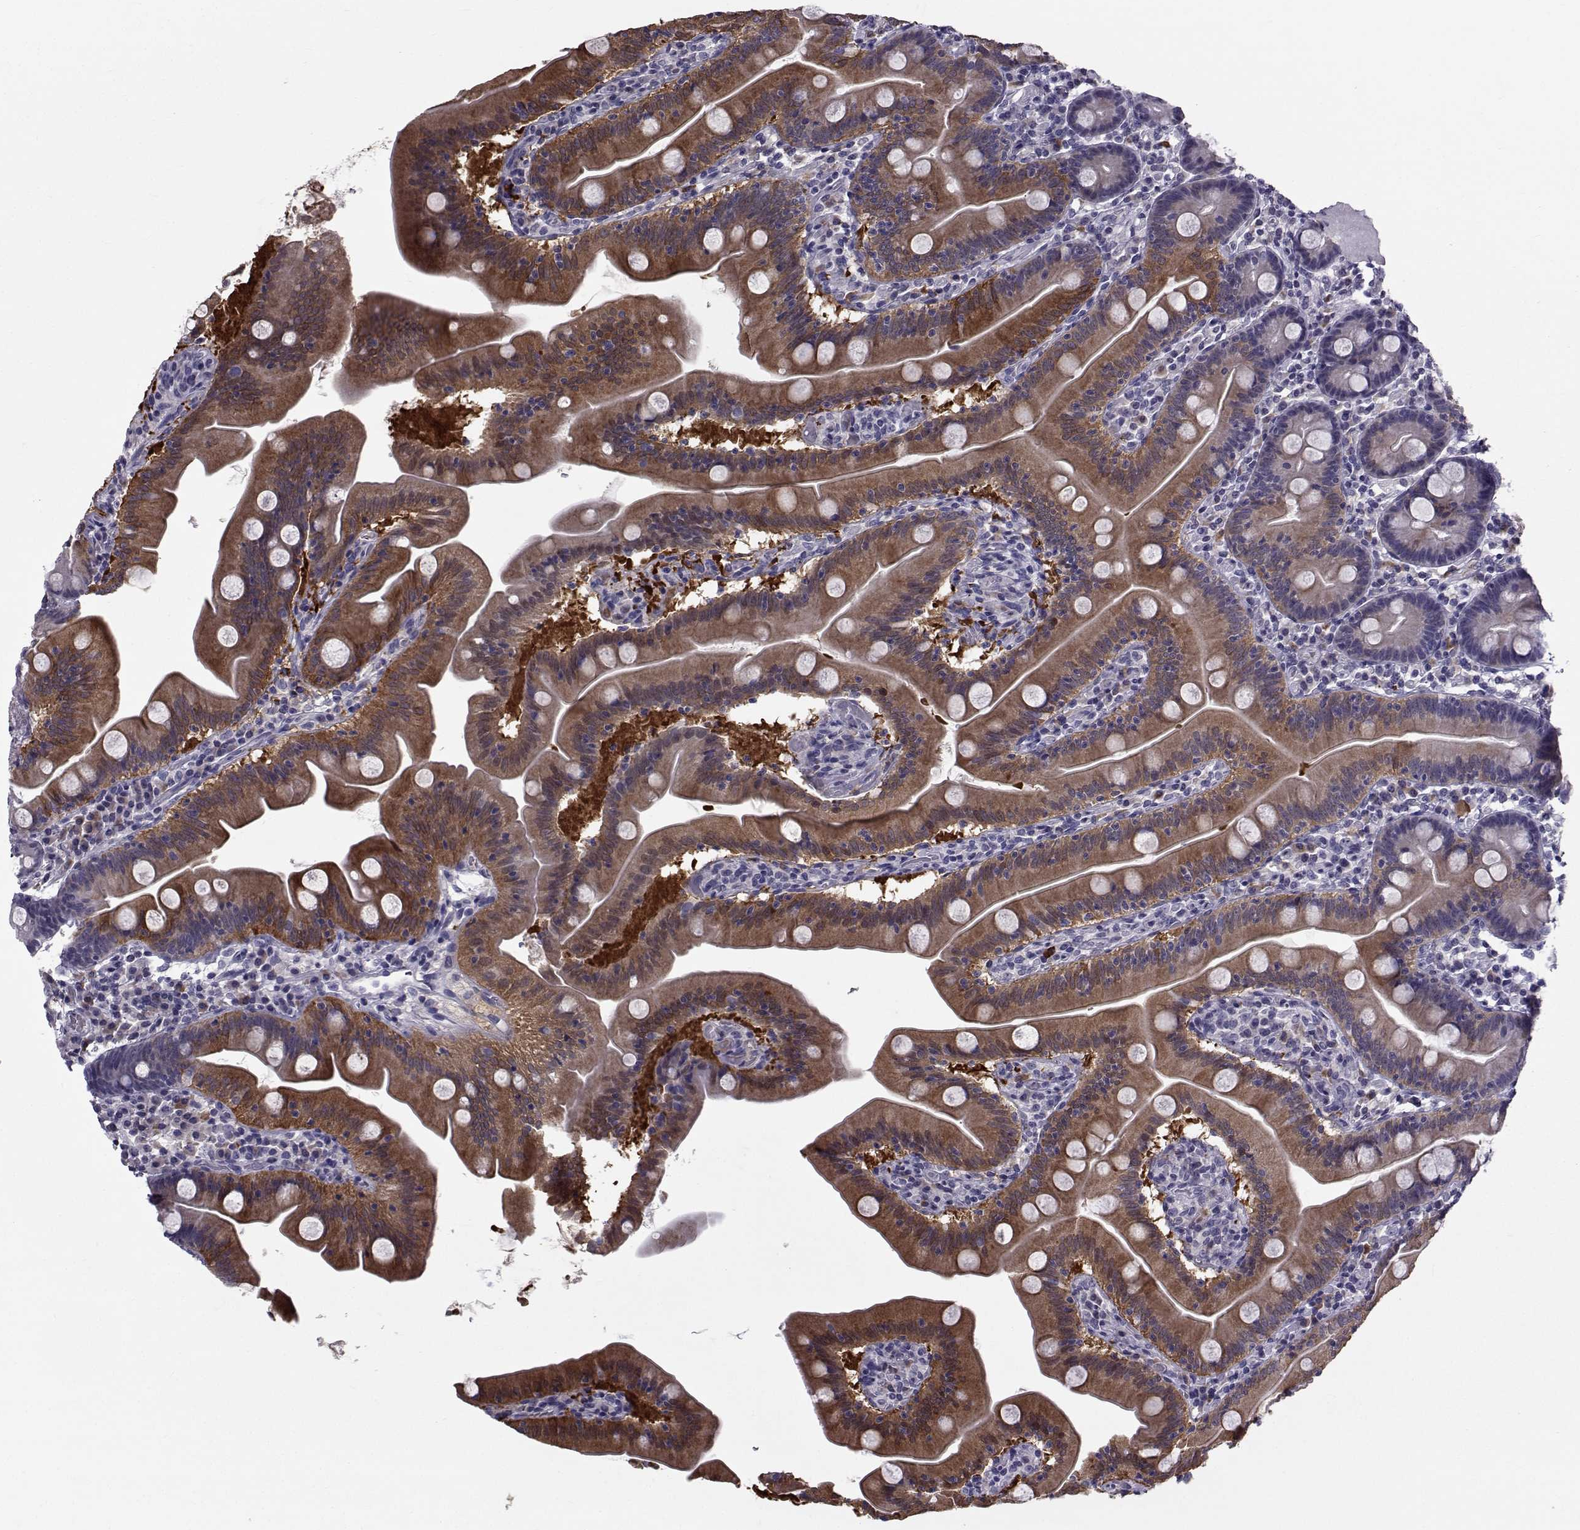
{"staining": {"intensity": "moderate", "quantity": ">75%", "location": "cytoplasmic/membranous"}, "tissue": "small intestine", "cell_type": "Glandular cells", "image_type": "normal", "snomed": [{"axis": "morphology", "description": "Normal tissue, NOS"}, {"axis": "topography", "description": "Small intestine"}], "caption": "An image showing moderate cytoplasmic/membranous staining in about >75% of glandular cells in normal small intestine, as visualized by brown immunohistochemical staining.", "gene": "TNFRSF11B", "patient": {"sex": "male", "age": 37}}